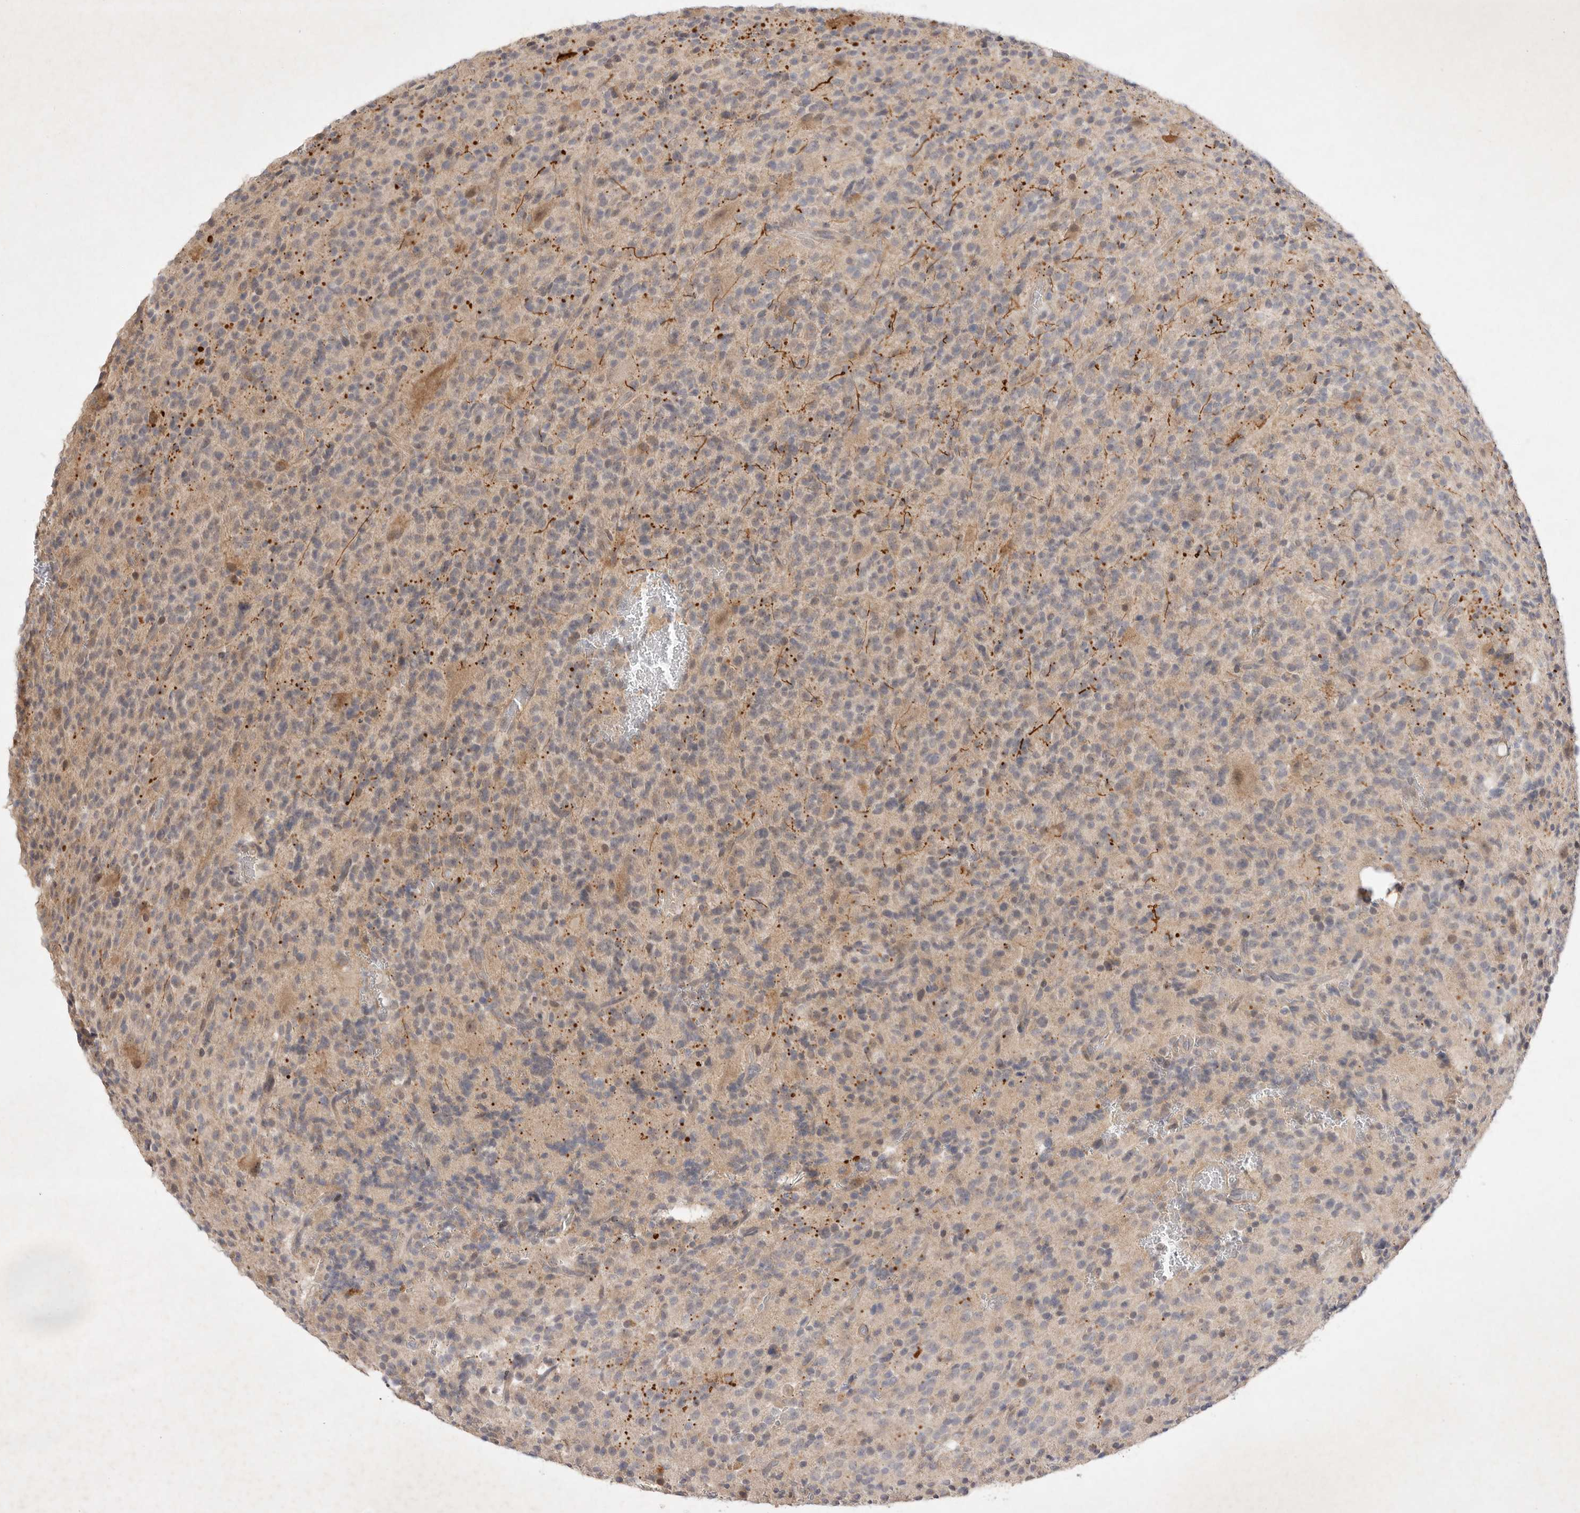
{"staining": {"intensity": "weak", "quantity": "<25%", "location": "cytoplasmic/membranous"}, "tissue": "glioma", "cell_type": "Tumor cells", "image_type": "cancer", "snomed": [{"axis": "morphology", "description": "Glioma, malignant, High grade"}, {"axis": "topography", "description": "Brain"}], "caption": "This is an IHC image of high-grade glioma (malignant). There is no staining in tumor cells.", "gene": "PTPDC1", "patient": {"sex": "male", "age": 34}}